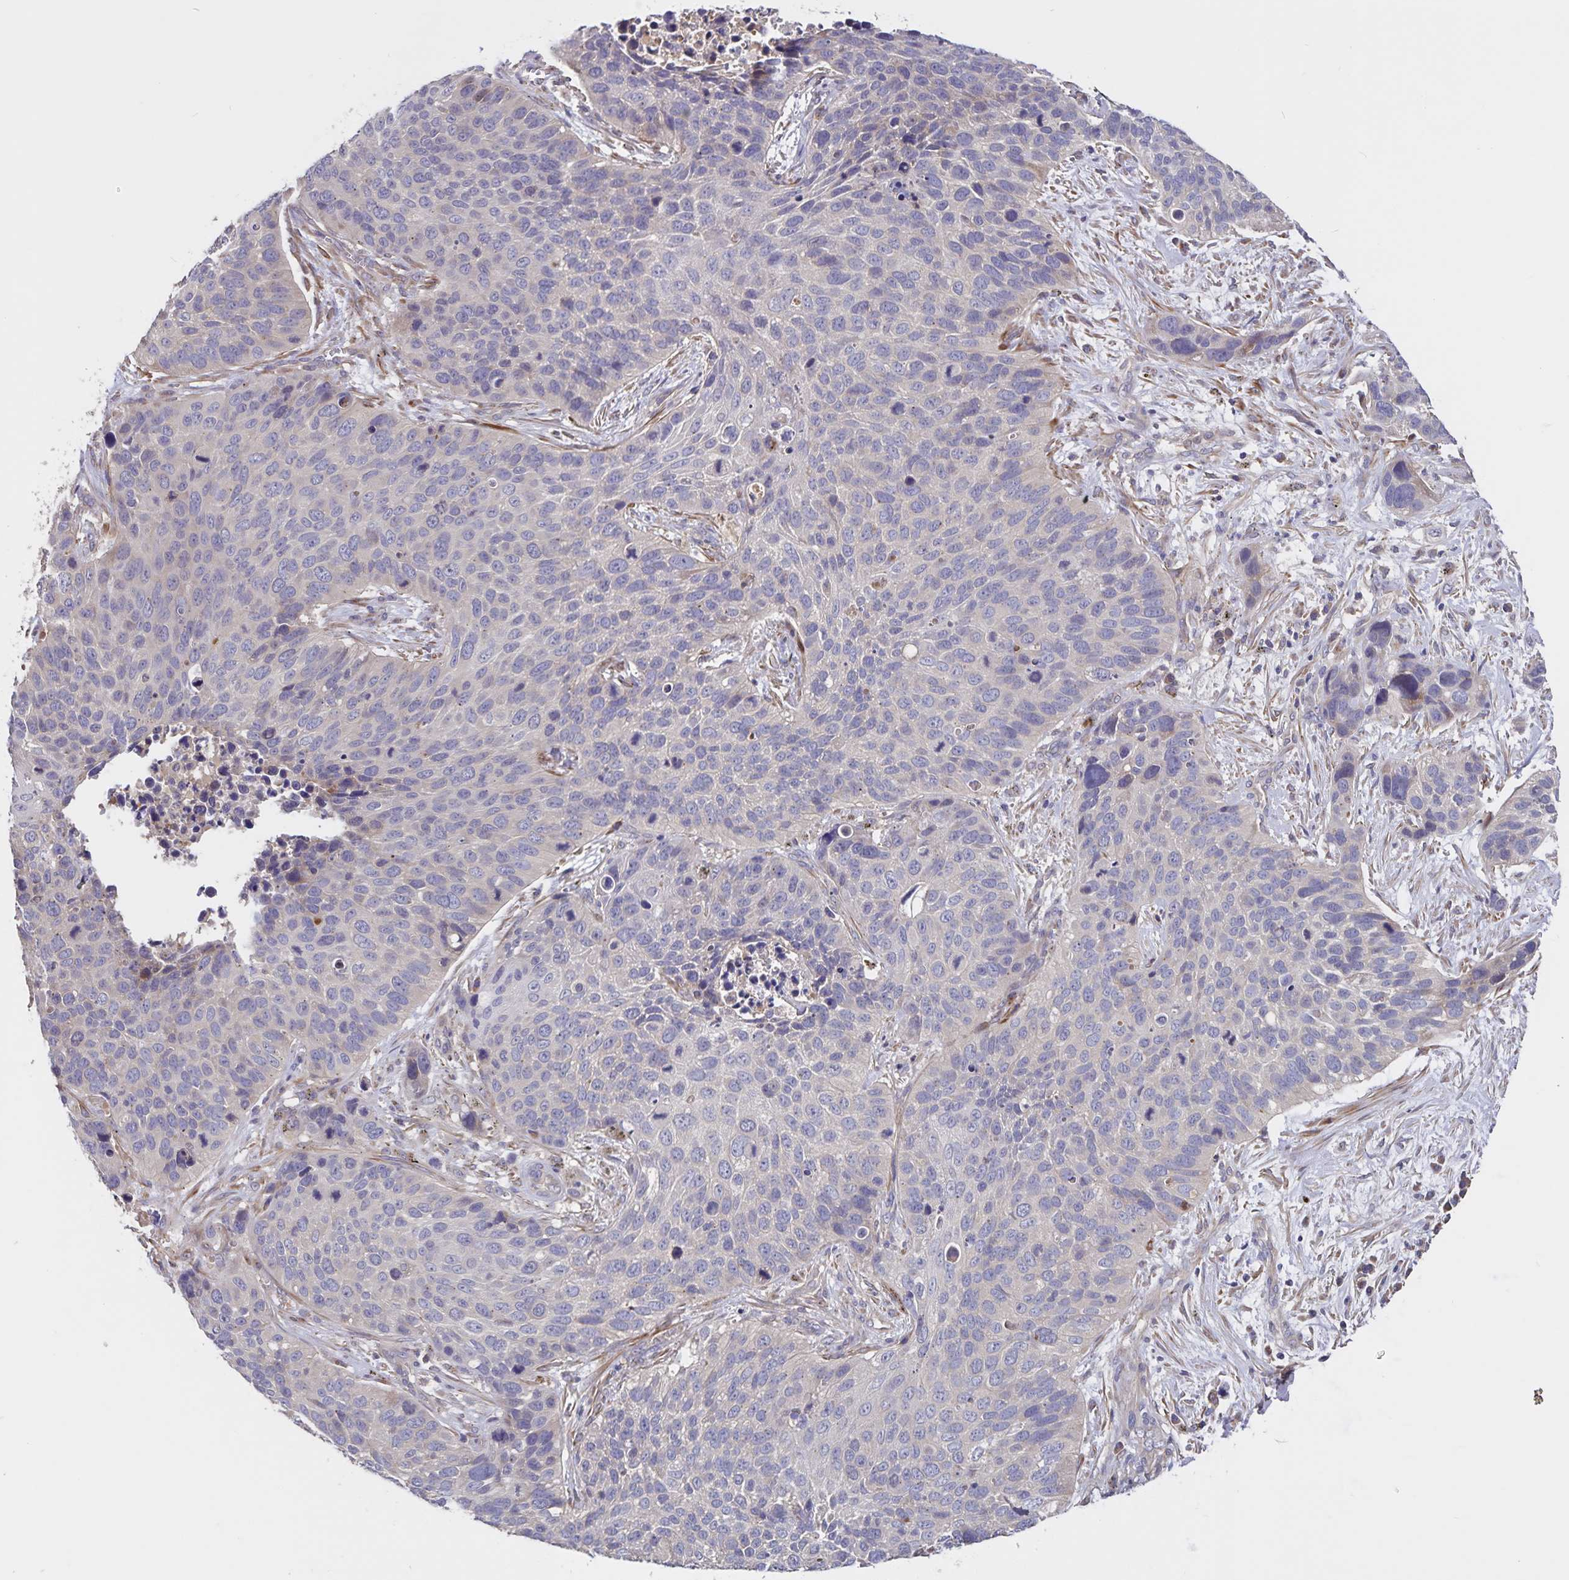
{"staining": {"intensity": "negative", "quantity": "none", "location": "none"}, "tissue": "lung cancer", "cell_type": "Tumor cells", "image_type": "cancer", "snomed": [{"axis": "morphology", "description": "Squamous cell carcinoma, NOS"}, {"axis": "topography", "description": "Lung"}], "caption": "High magnification brightfield microscopy of lung cancer (squamous cell carcinoma) stained with DAB (3,3'-diaminobenzidine) (brown) and counterstained with hematoxylin (blue): tumor cells show no significant expression. (DAB IHC with hematoxylin counter stain).", "gene": "FBXL16", "patient": {"sex": "male", "age": 62}}